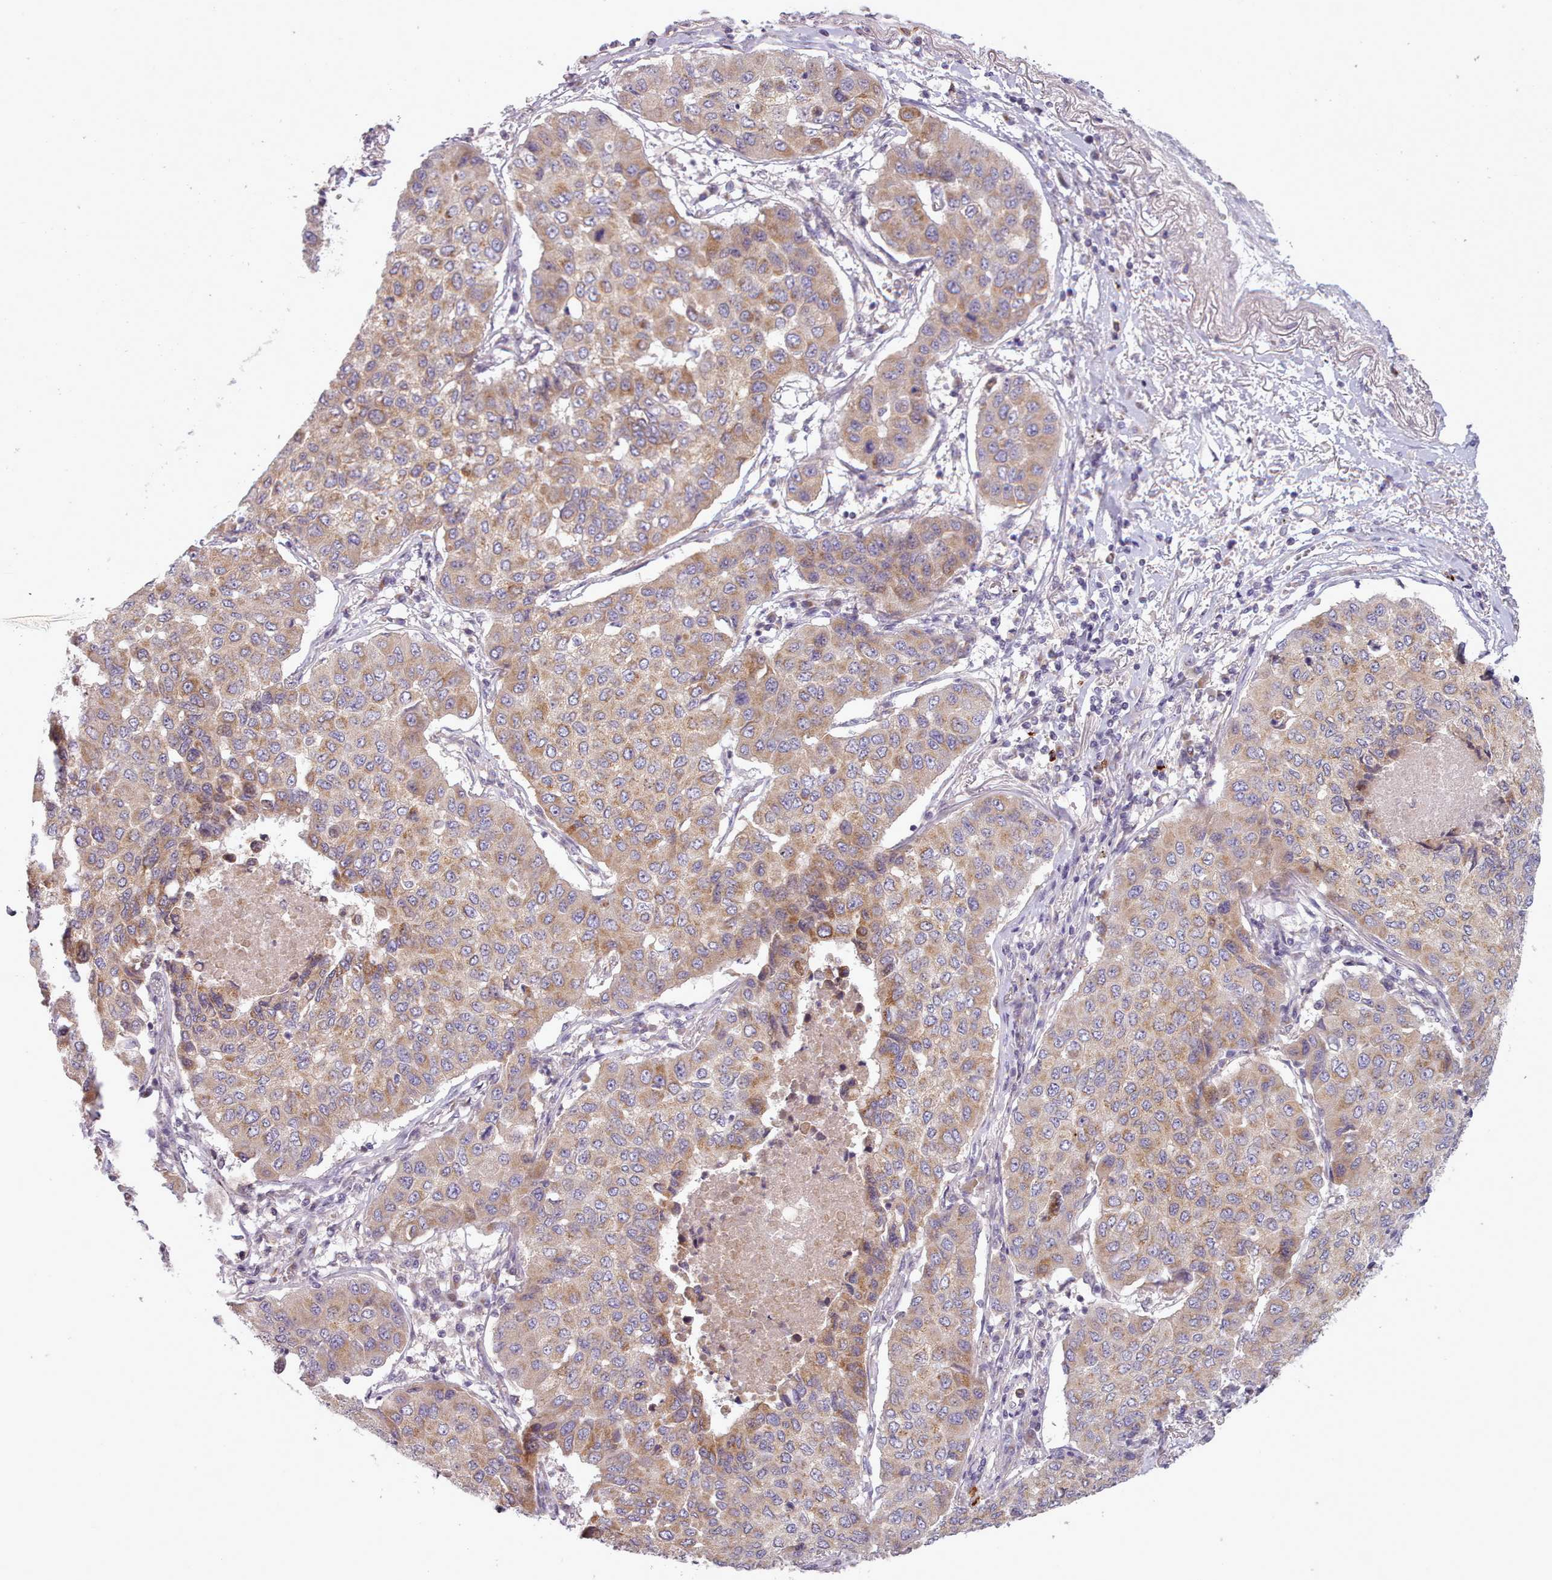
{"staining": {"intensity": "moderate", "quantity": "25%-75%", "location": "cytoplasmic/membranous"}, "tissue": "lung cancer", "cell_type": "Tumor cells", "image_type": "cancer", "snomed": [{"axis": "morphology", "description": "Squamous cell carcinoma, NOS"}, {"axis": "topography", "description": "Lung"}], "caption": "Lung cancer stained with DAB (3,3'-diaminobenzidine) immunohistochemistry (IHC) reveals medium levels of moderate cytoplasmic/membranous positivity in approximately 25%-75% of tumor cells.", "gene": "LAPTM5", "patient": {"sex": "male", "age": 74}}